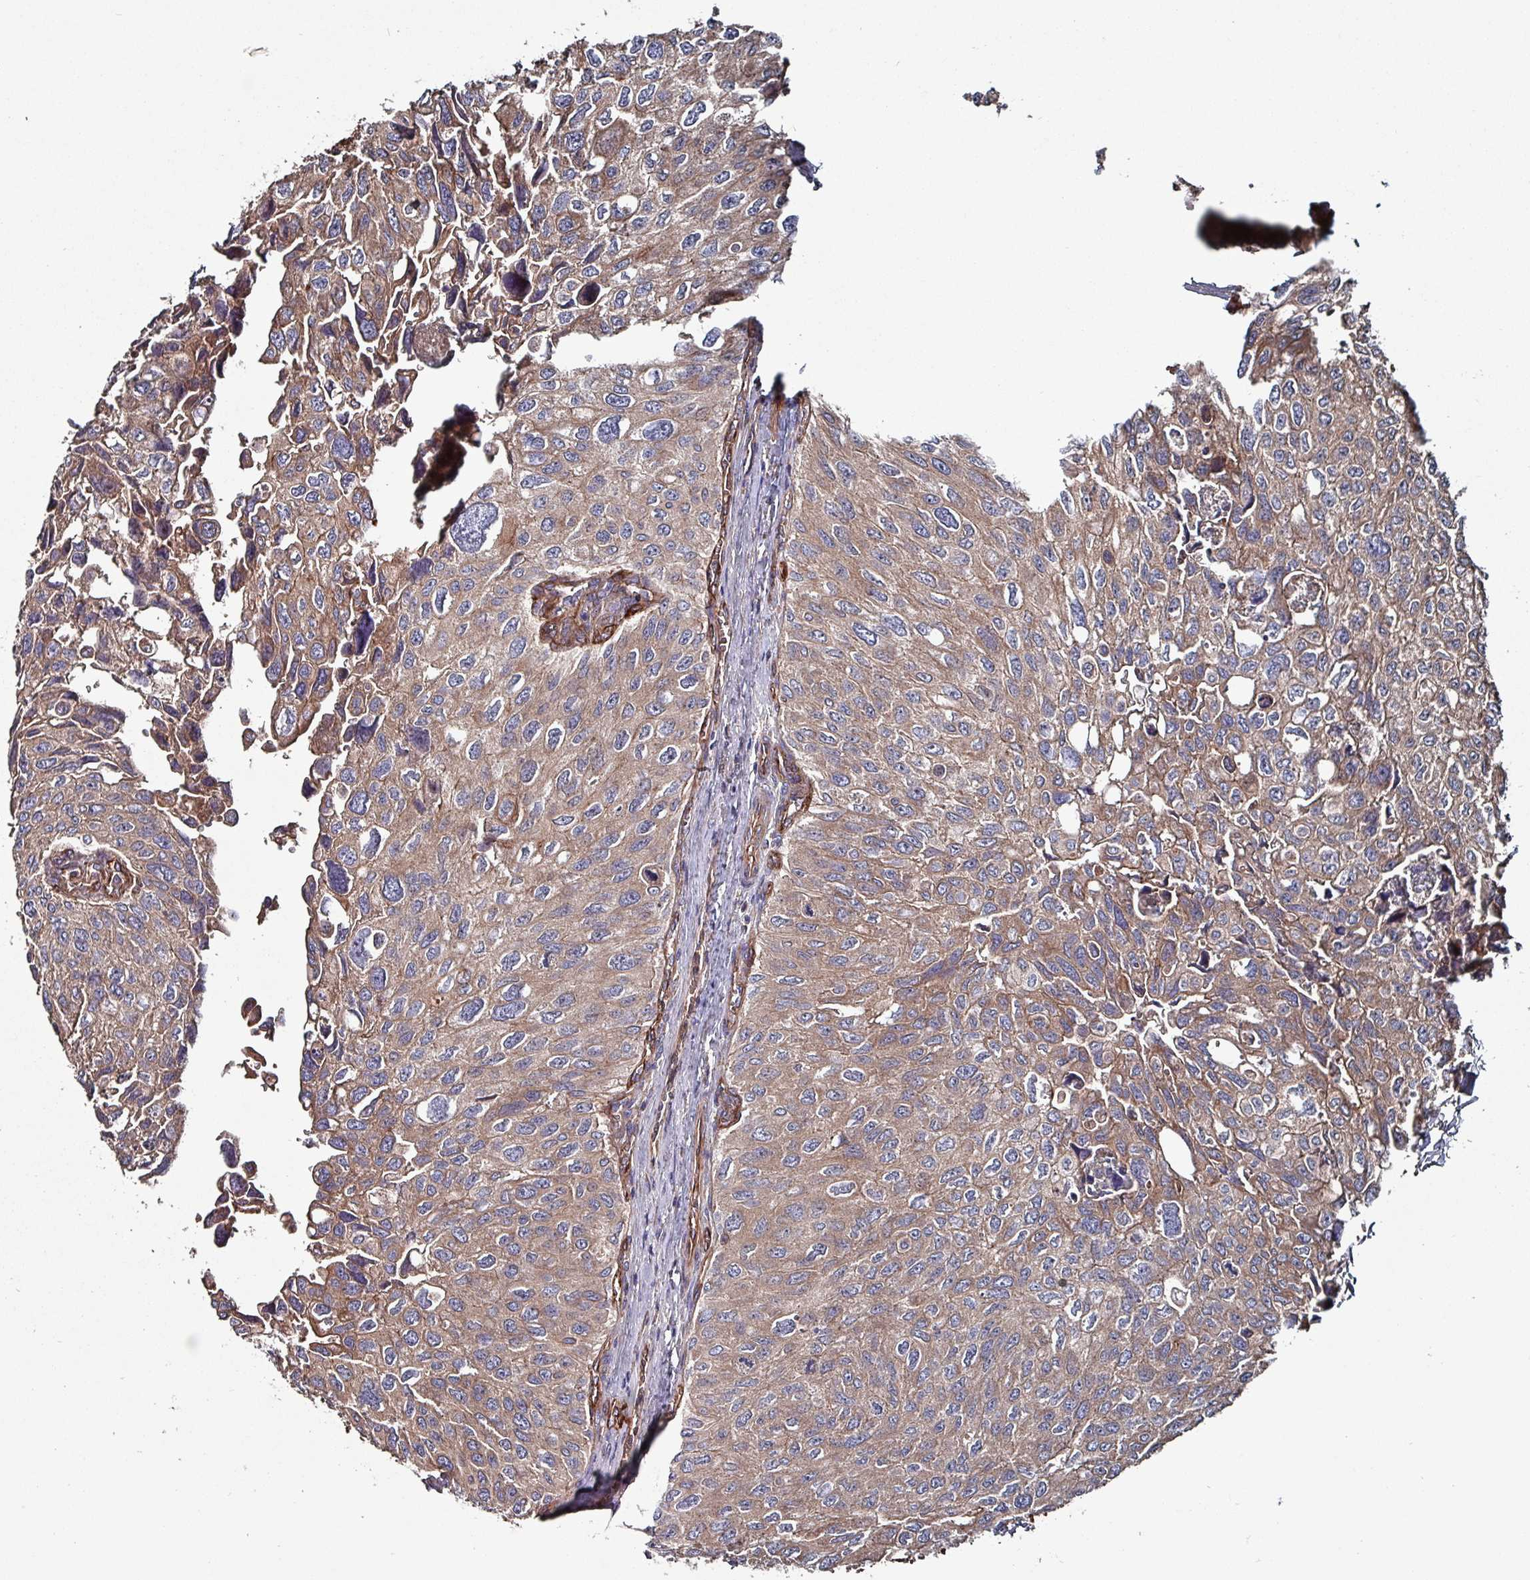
{"staining": {"intensity": "weak", "quantity": "25%-75%", "location": "cytoplasmic/membranous"}, "tissue": "urothelial cancer", "cell_type": "Tumor cells", "image_type": "cancer", "snomed": [{"axis": "morphology", "description": "Urothelial carcinoma, NOS"}, {"axis": "topography", "description": "Urinary bladder"}], "caption": "Tumor cells show weak cytoplasmic/membranous expression in about 25%-75% of cells in transitional cell carcinoma.", "gene": "ANO10", "patient": {"sex": "male", "age": 80}}